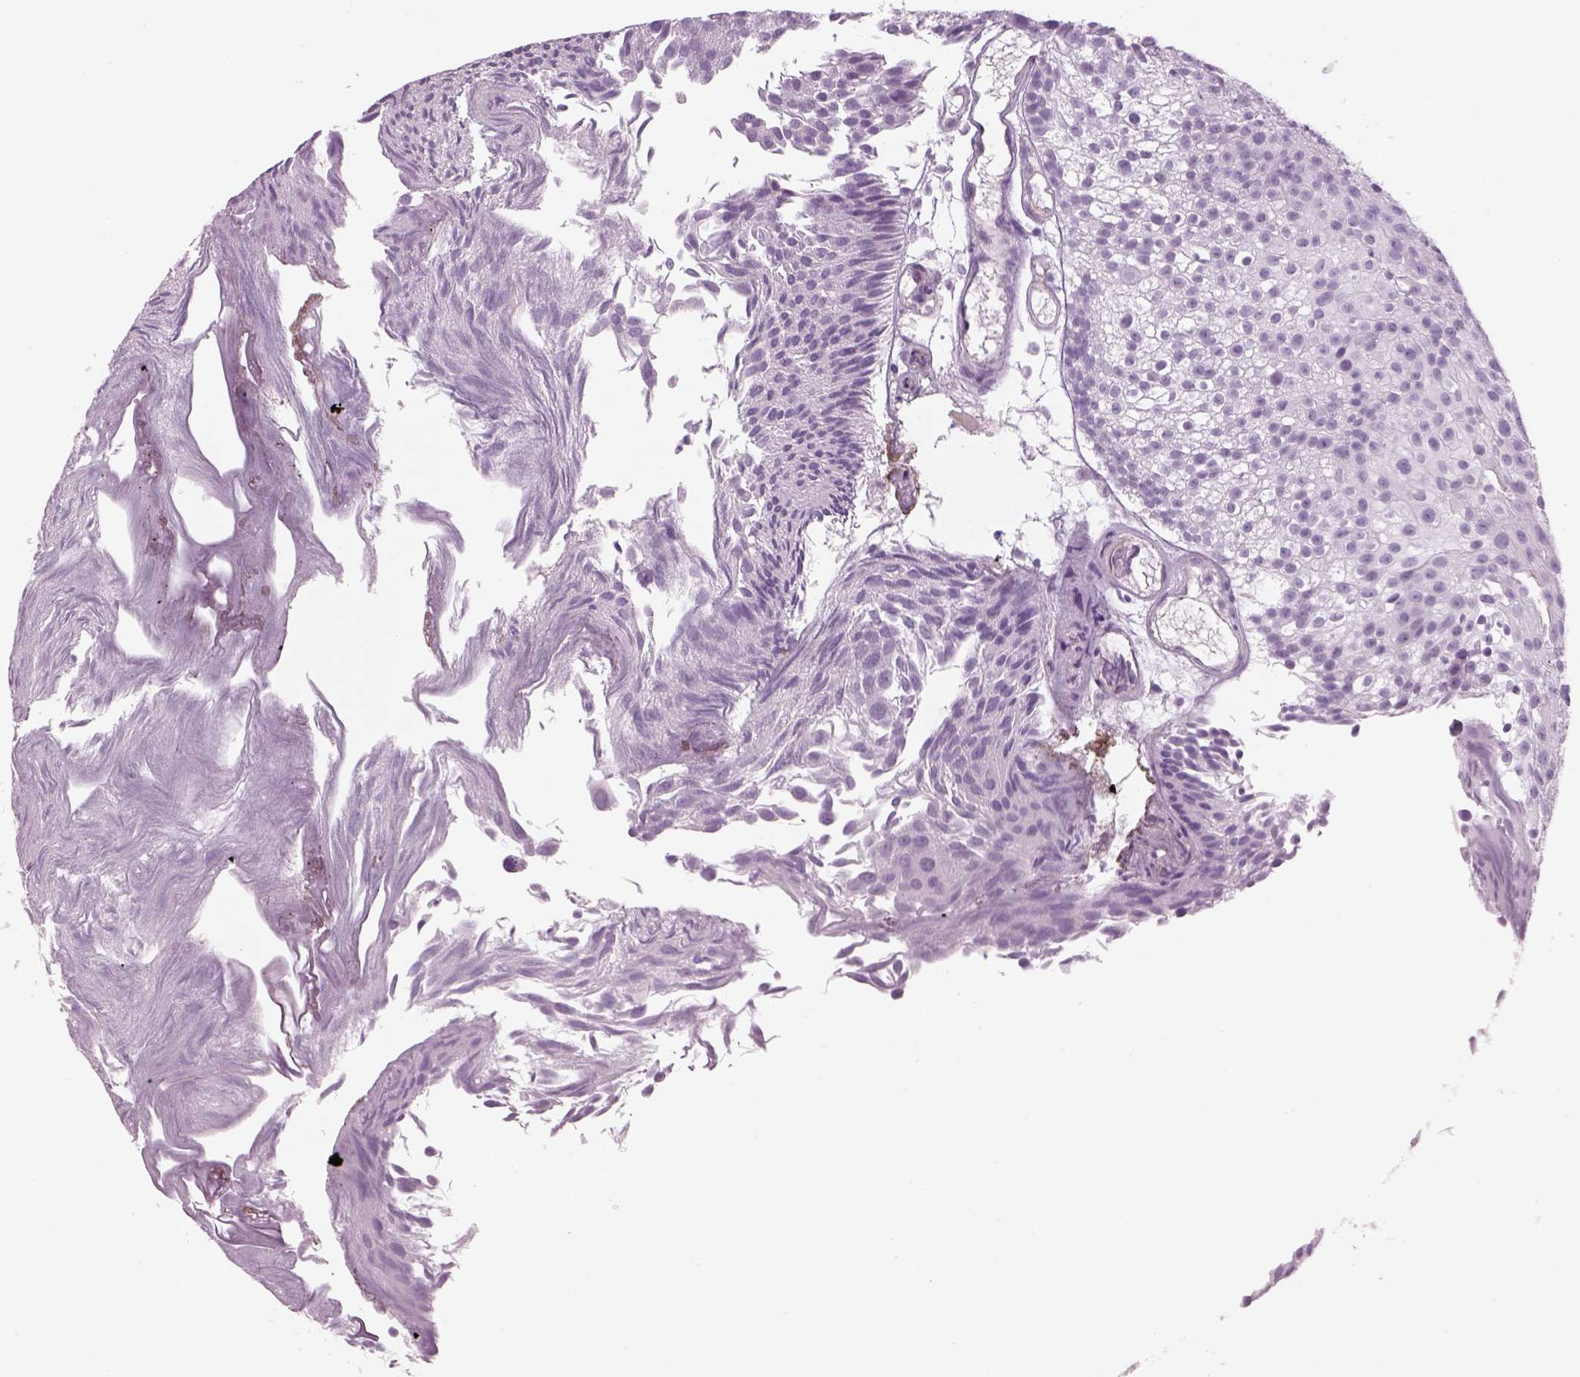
{"staining": {"intensity": "negative", "quantity": "none", "location": "none"}, "tissue": "urothelial cancer", "cell_type": "Tumor cells", "image_type": "cancer", "snomed": [{"axis": "morphology", "description": "Urothelial carcinoma, Low grade"}, {"axis": "topography", "description": "Urinary bladder"}], "caption": "Human low-grade urothelial carcinoma stained for a protein using immunohistochemistry (IHC) shows no positivity in tumor cells.", "gene": "GAS2L2", "patient": {"sex": "male", "age": 70}}